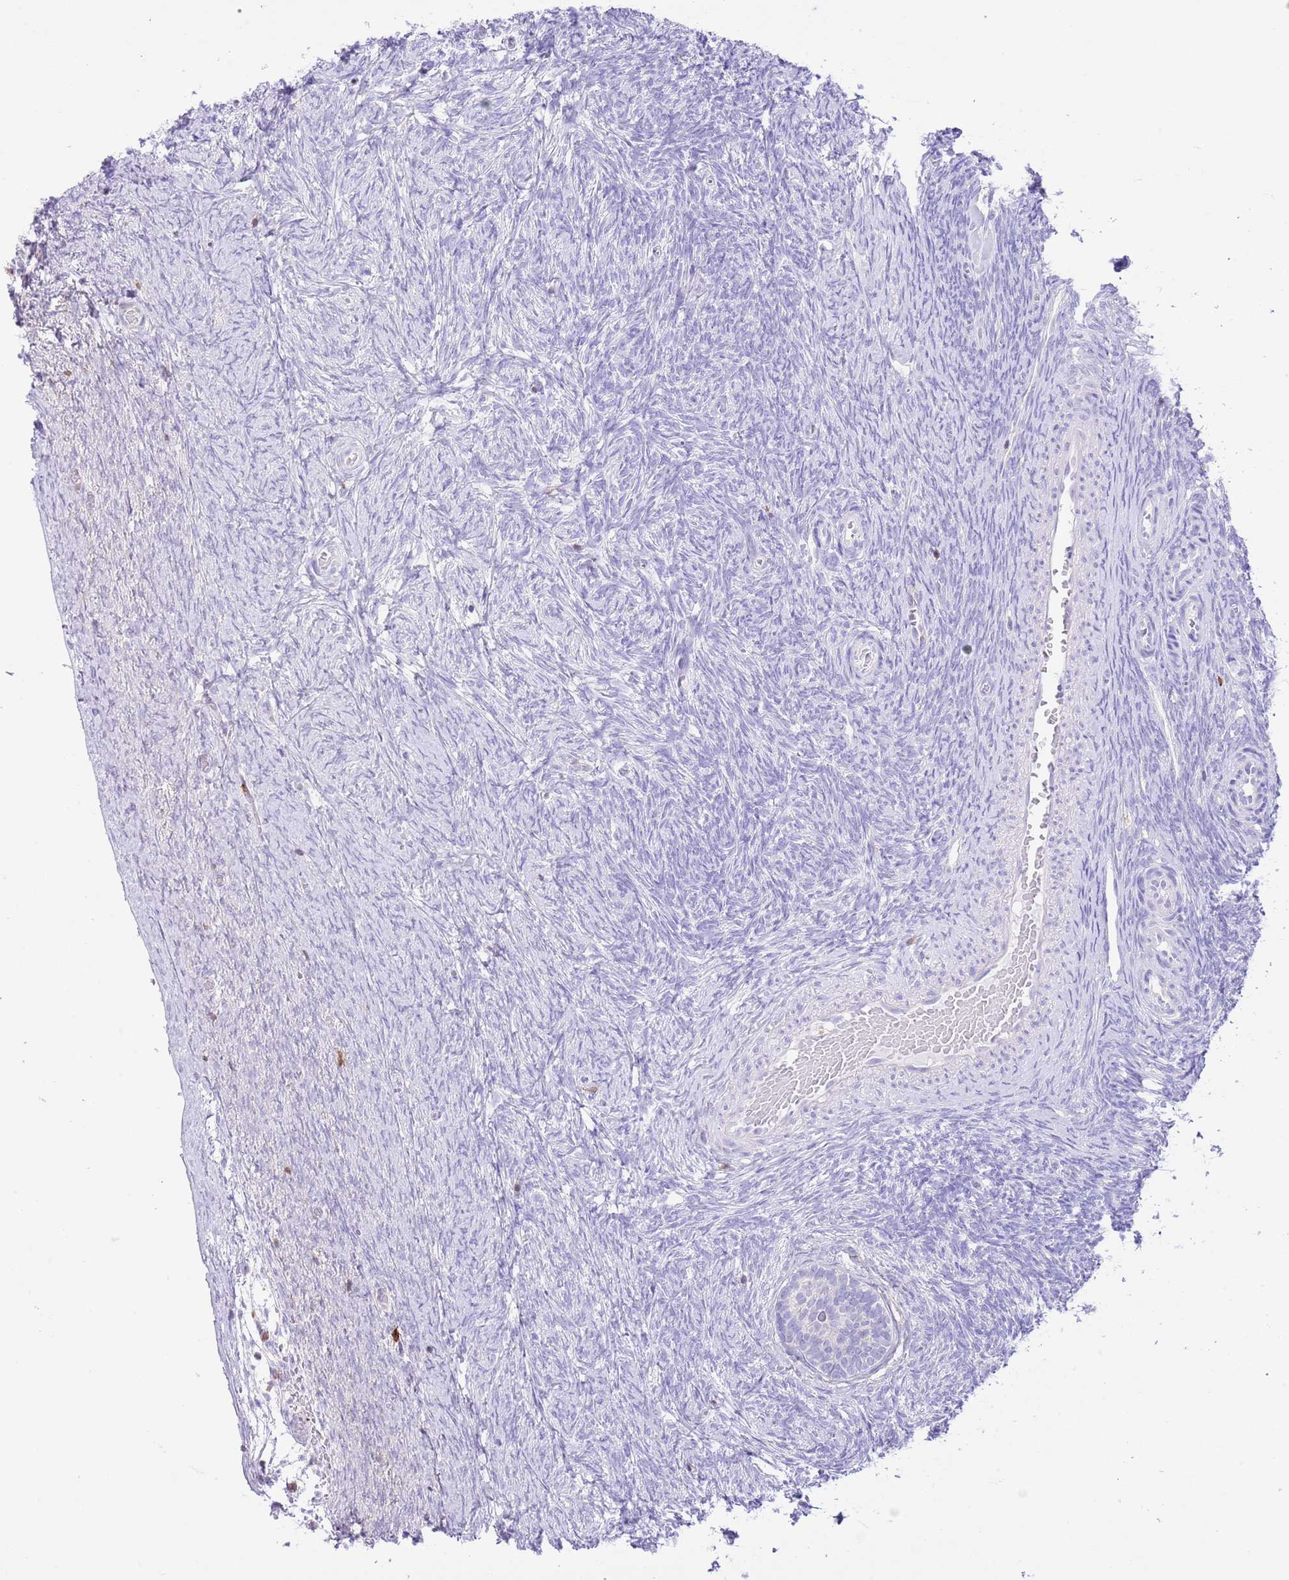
{"staining": {"intensity": "negative", "quantity": "none", "location": "none"}, "tissue": "ovary", "cell_type": "Follicle cells", "image_type": "normal", "snomed": [{"axis": "morphology", "description": "Normal tissue, NOS"}, {"axis": "topography", "description": "Ovary"}], "caption": "Immunohistochemistry photomicrograph of benign human ovary stained for a protein (brown), which displays no staining in follicle cells. (DAB (3,3'-diaminobenzidine) IHC with hematoxylin counter stain).", "gene": "EFHD2", "patient": {"sex": "female", "age": 44}}